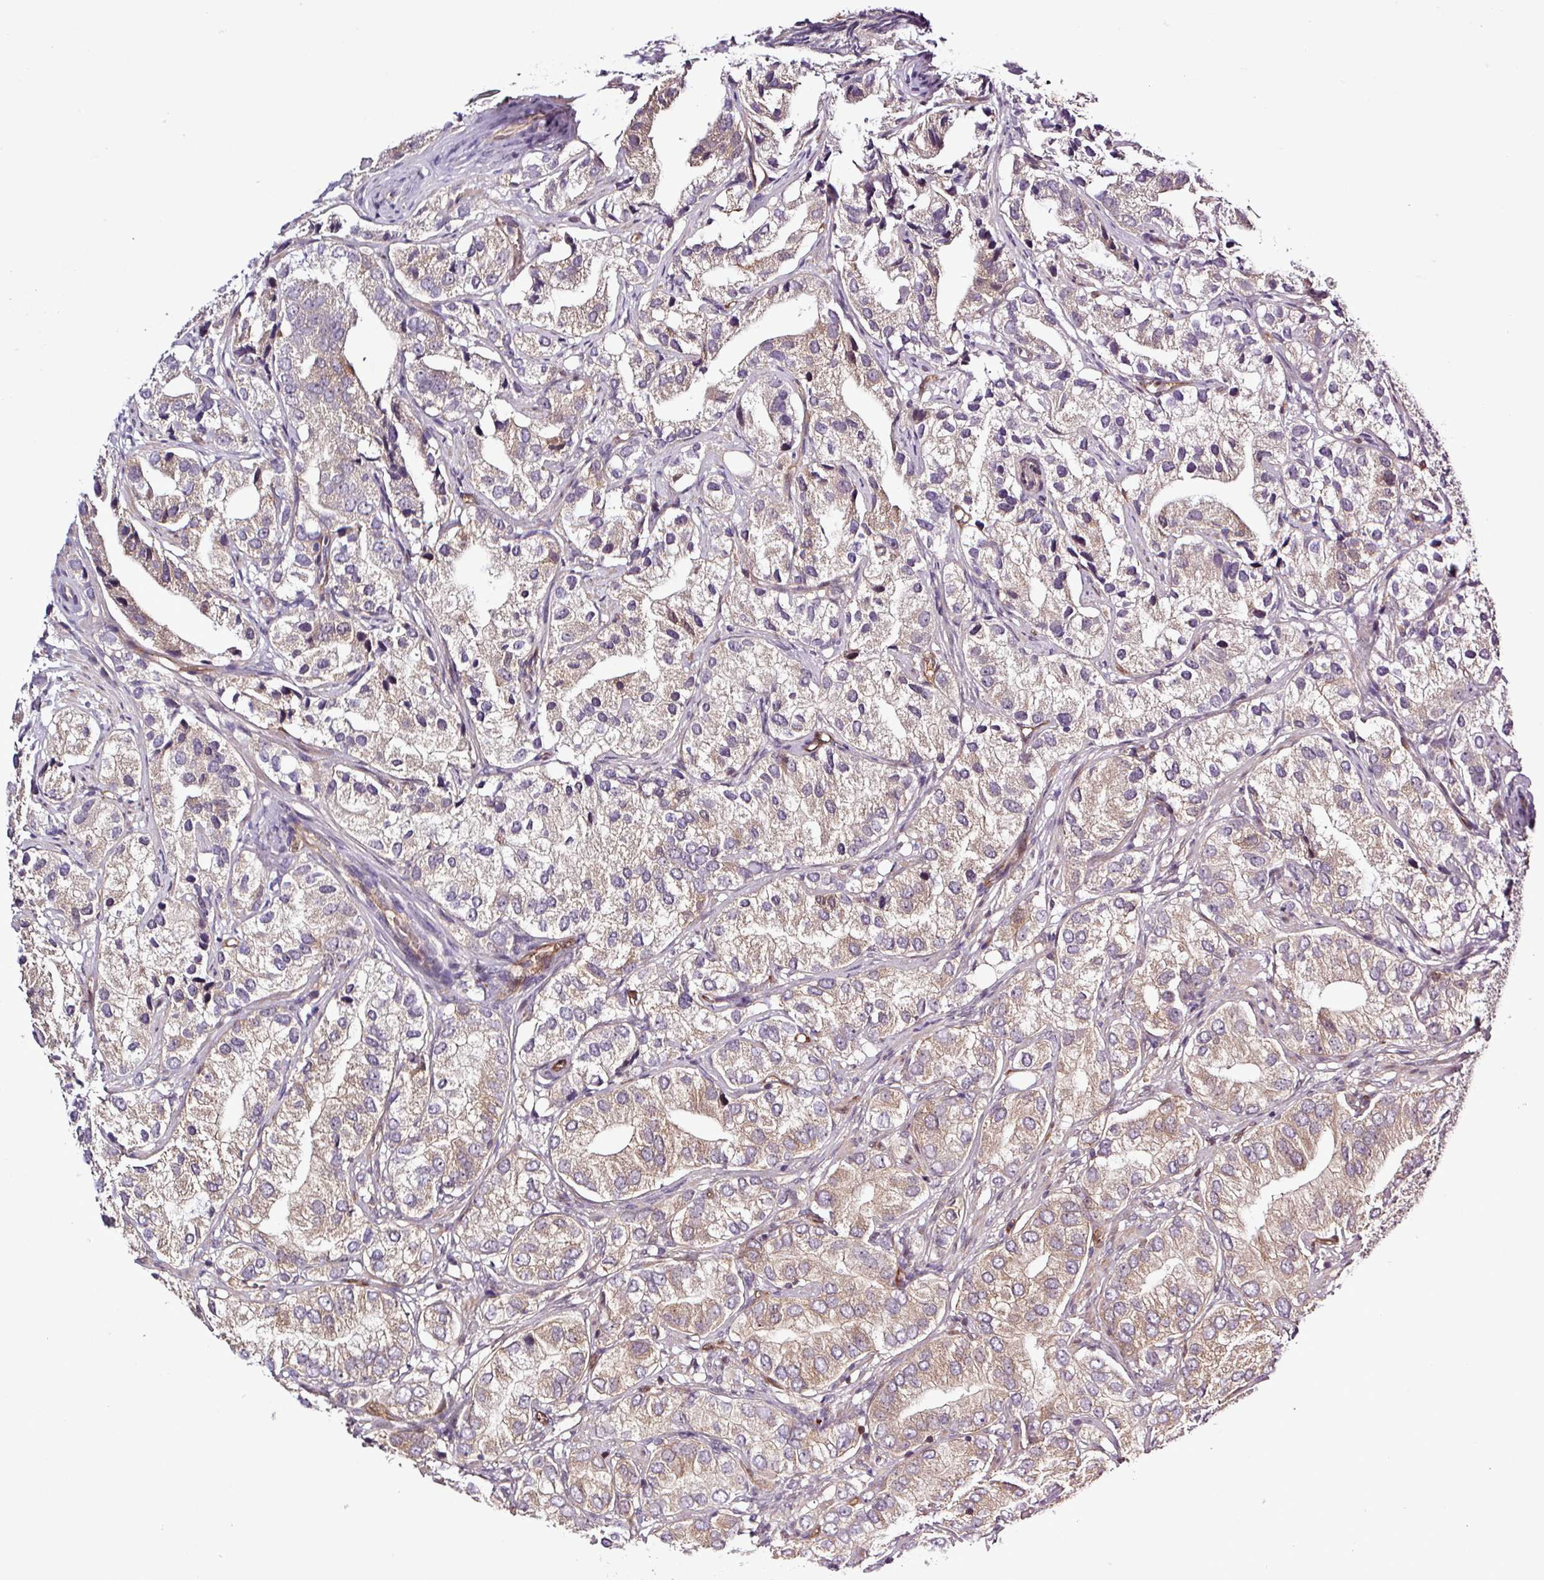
{"staining": {"intensity": "weak", "quantity": ">75%", "location": "cytoplasmic/membranous"}, "tissue": "prostate cancer", "cell_type": "Tumor cells", "image_type": "cancer", "snomed": [{"axis": "morphology", "description": "Adenocarcinoma, High grade"}, {"axis": "topography", "description": "Prostate"}], "caption": "A low amount of weak cytoplasmic/membranous staining is identified in approximately >75% of tumor cells in prostate high-grade adenocarcinoma tissue. The staining was performed using DAB (3,3'-diaminobenzidine), with brown indicating positive protein expression. Nuclei are stained blue with hematoxylin.", "gene": "CARHSP1", "patient": {"sex": "male", "age": 82}}